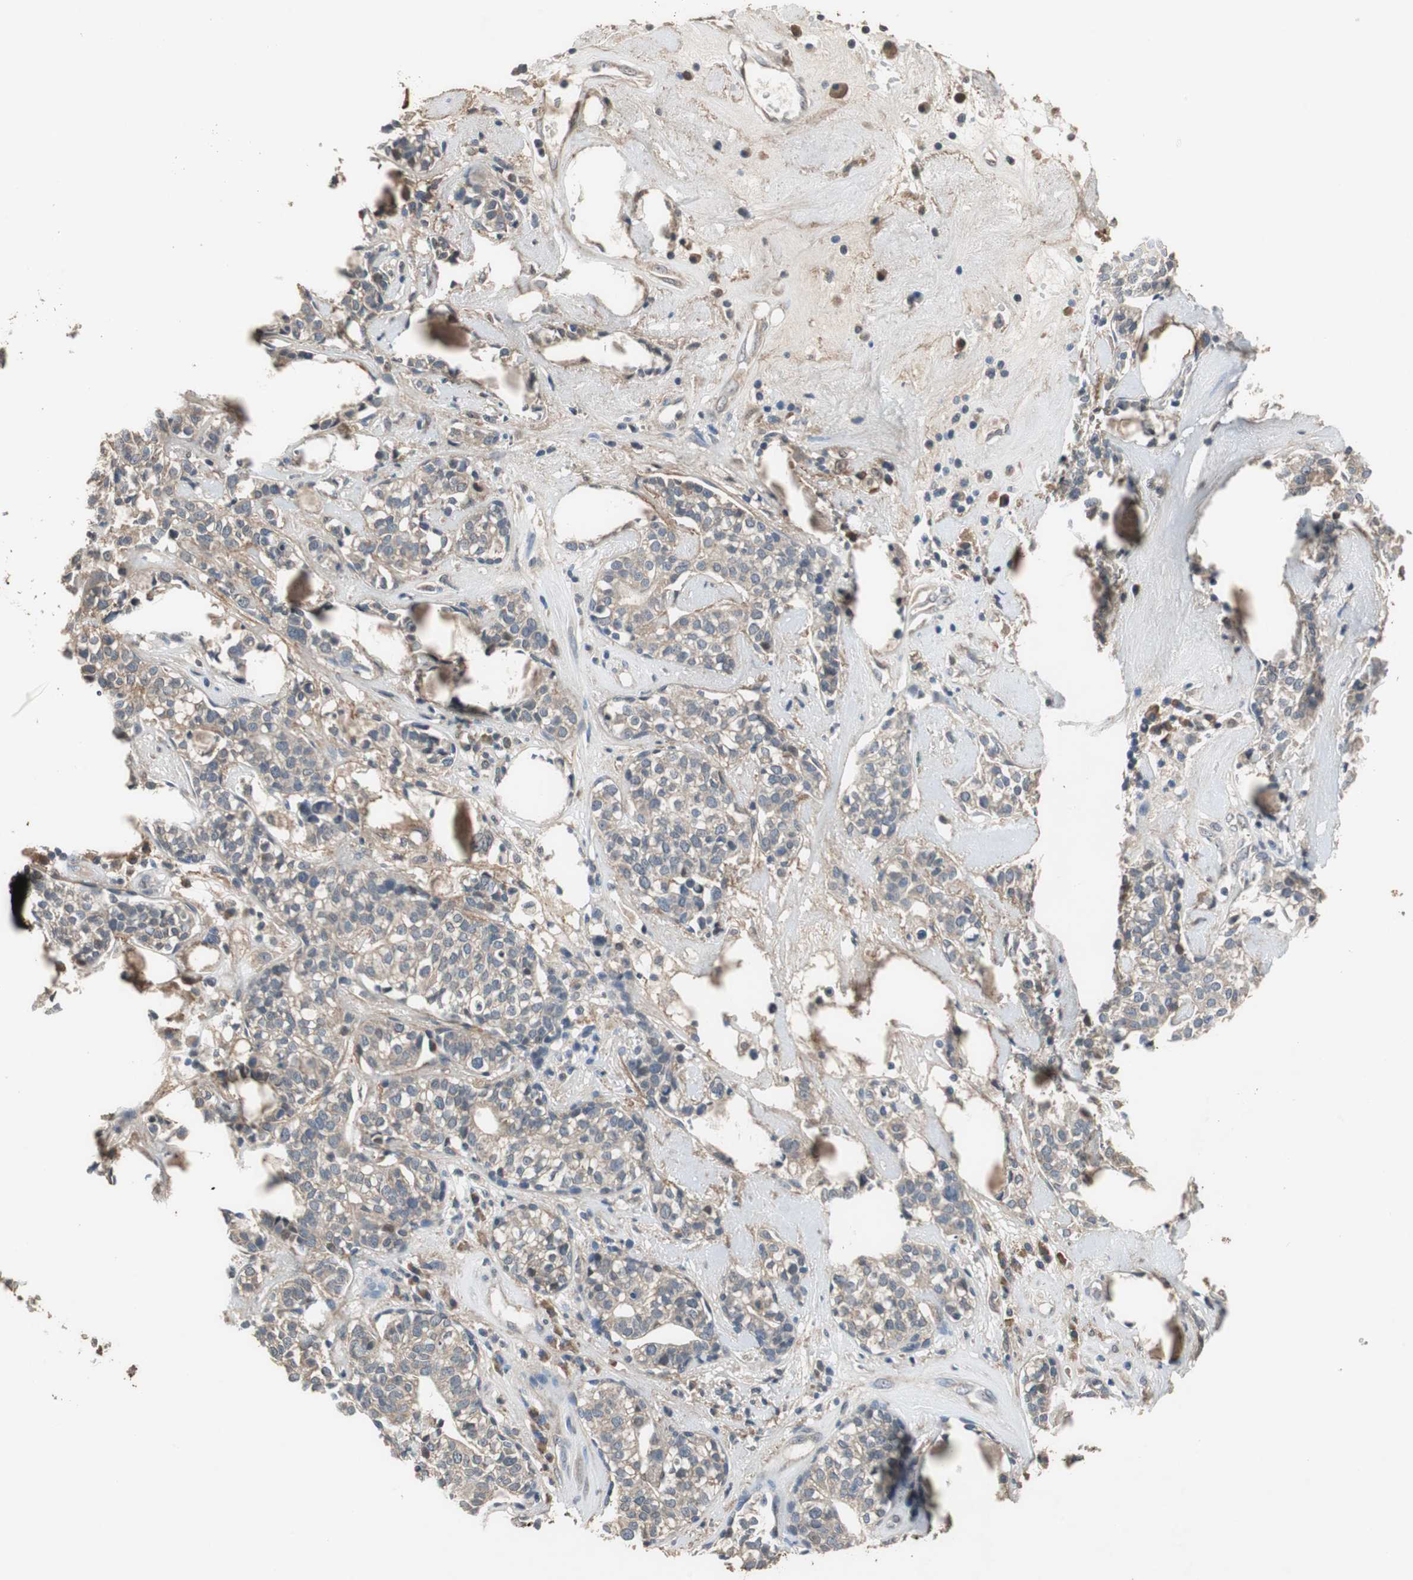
{"staining": {"intensity": "weak", "quantity": ">75%", "location": "cytoplasmic/membranous"}, "tissue": "head and neck cancer", "cell_type": "Tumor cells", "image_type": "cancer", "snomed": [{"axis": "morphology", "description": "Adenocarcinoma, NOS"}, {"axis": "topography", "description": "Salivary gland"}, {"axis": "topography", "description": "Head-Neck"}], "caption": "A low amount of weak cytoplasmic/membranous positivity is appreciated in approximately >75% of tumor cells in head and neck cancer tissue.", "gene": "PI4KB", "patient": {"sex": "female", "age": 65}}